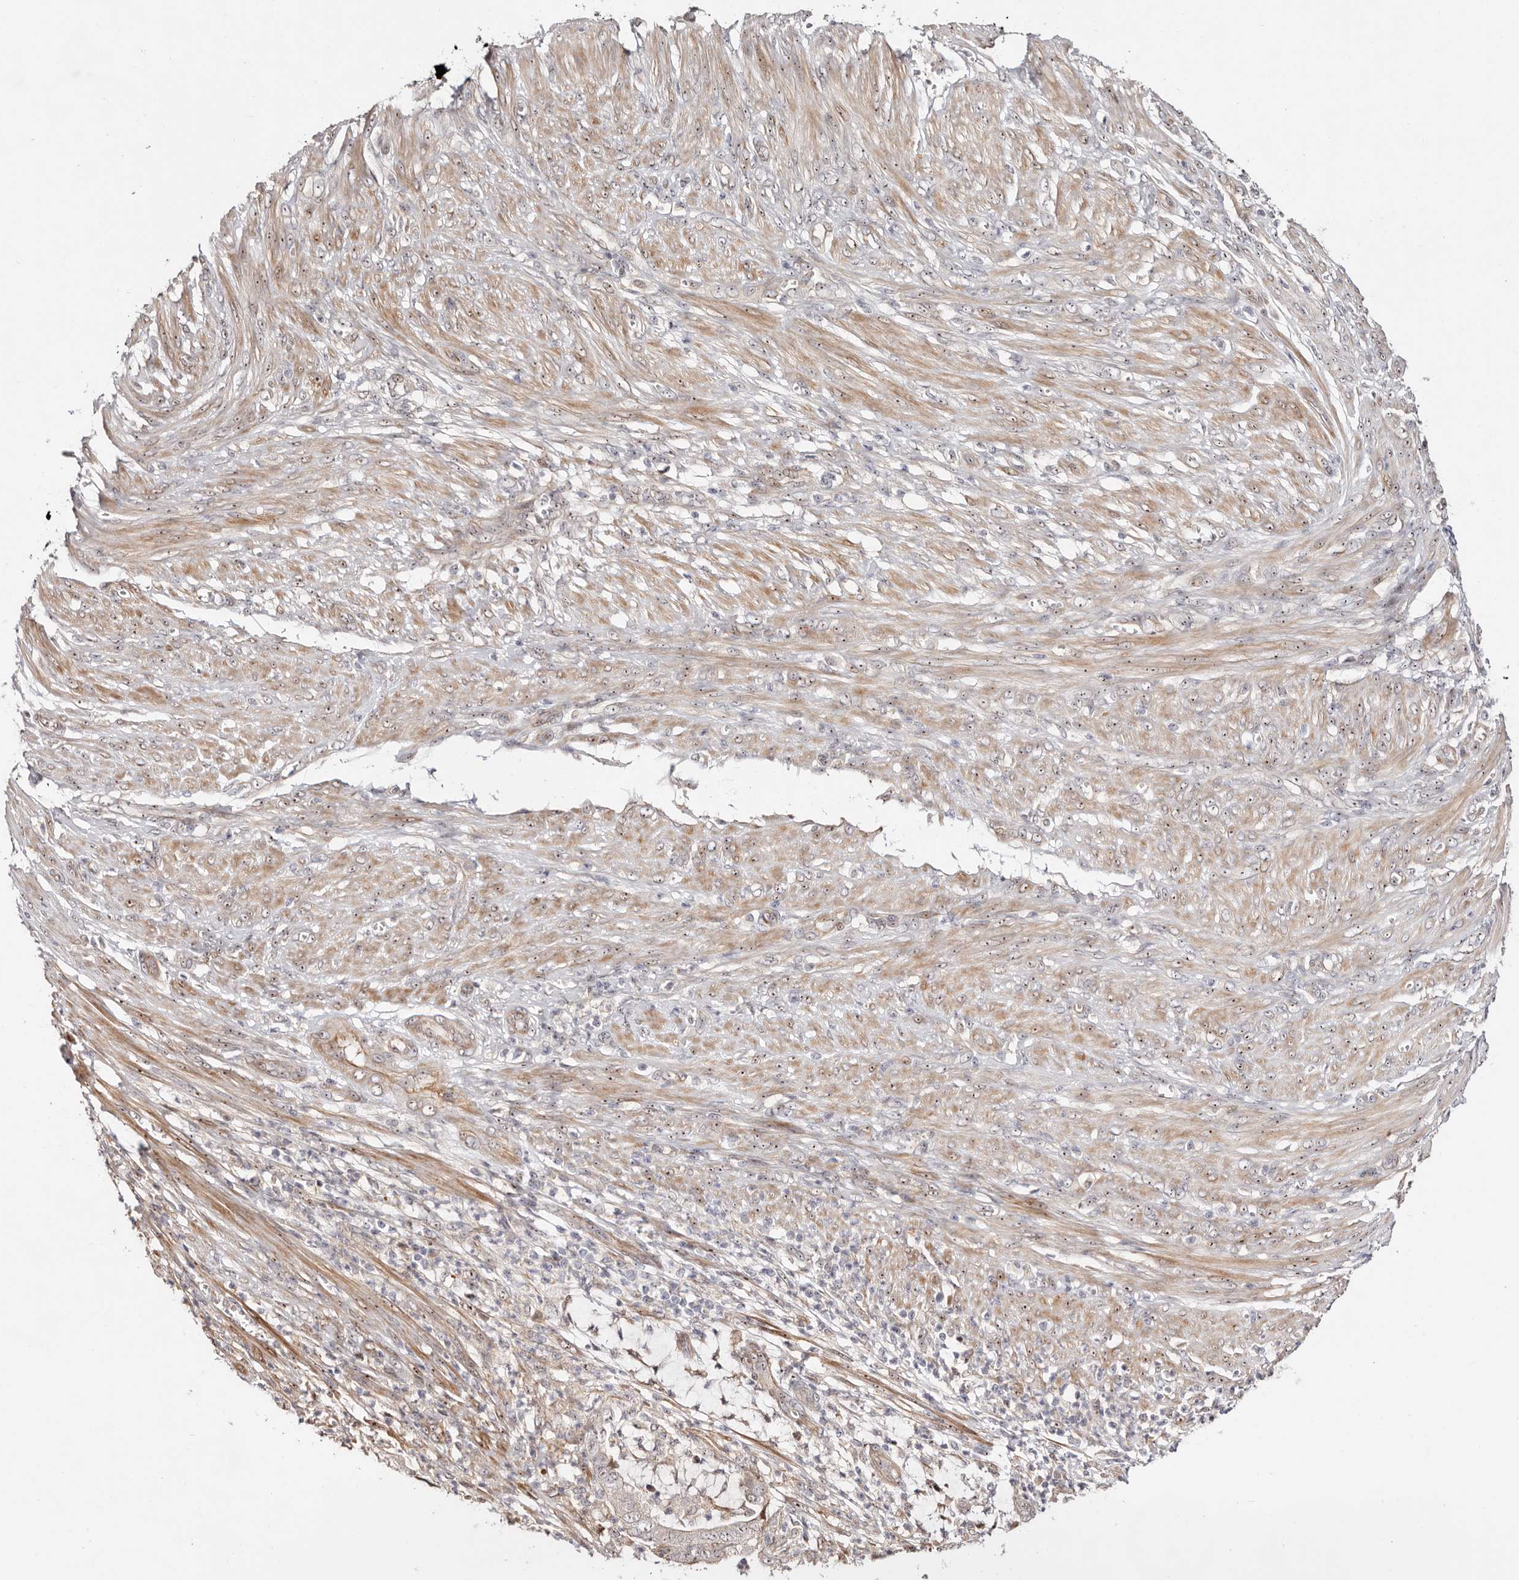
{"staining": {"intensity": "weak", "quantity": "<25%", "location": "nuclear"}, "tissue": "endometrial cancer", "cell_type": "Tumor cells", "image_type": "cancer", "snomed": [{"axis": "morphology", "description": "Adenocarcinoma, NOS"}, {"axis": "topography", "description": "Endometrium"}], "caption": "This photomicrograph is of endometrial adenocarcinoma stained with immunohistochemistry (IHC) to label a protein in brown with the nuclei are counter-stained blue. There is no positivity in tumor cells.", "gene": "ODF2L", "patient": {"sex": "female", "age": 51}}